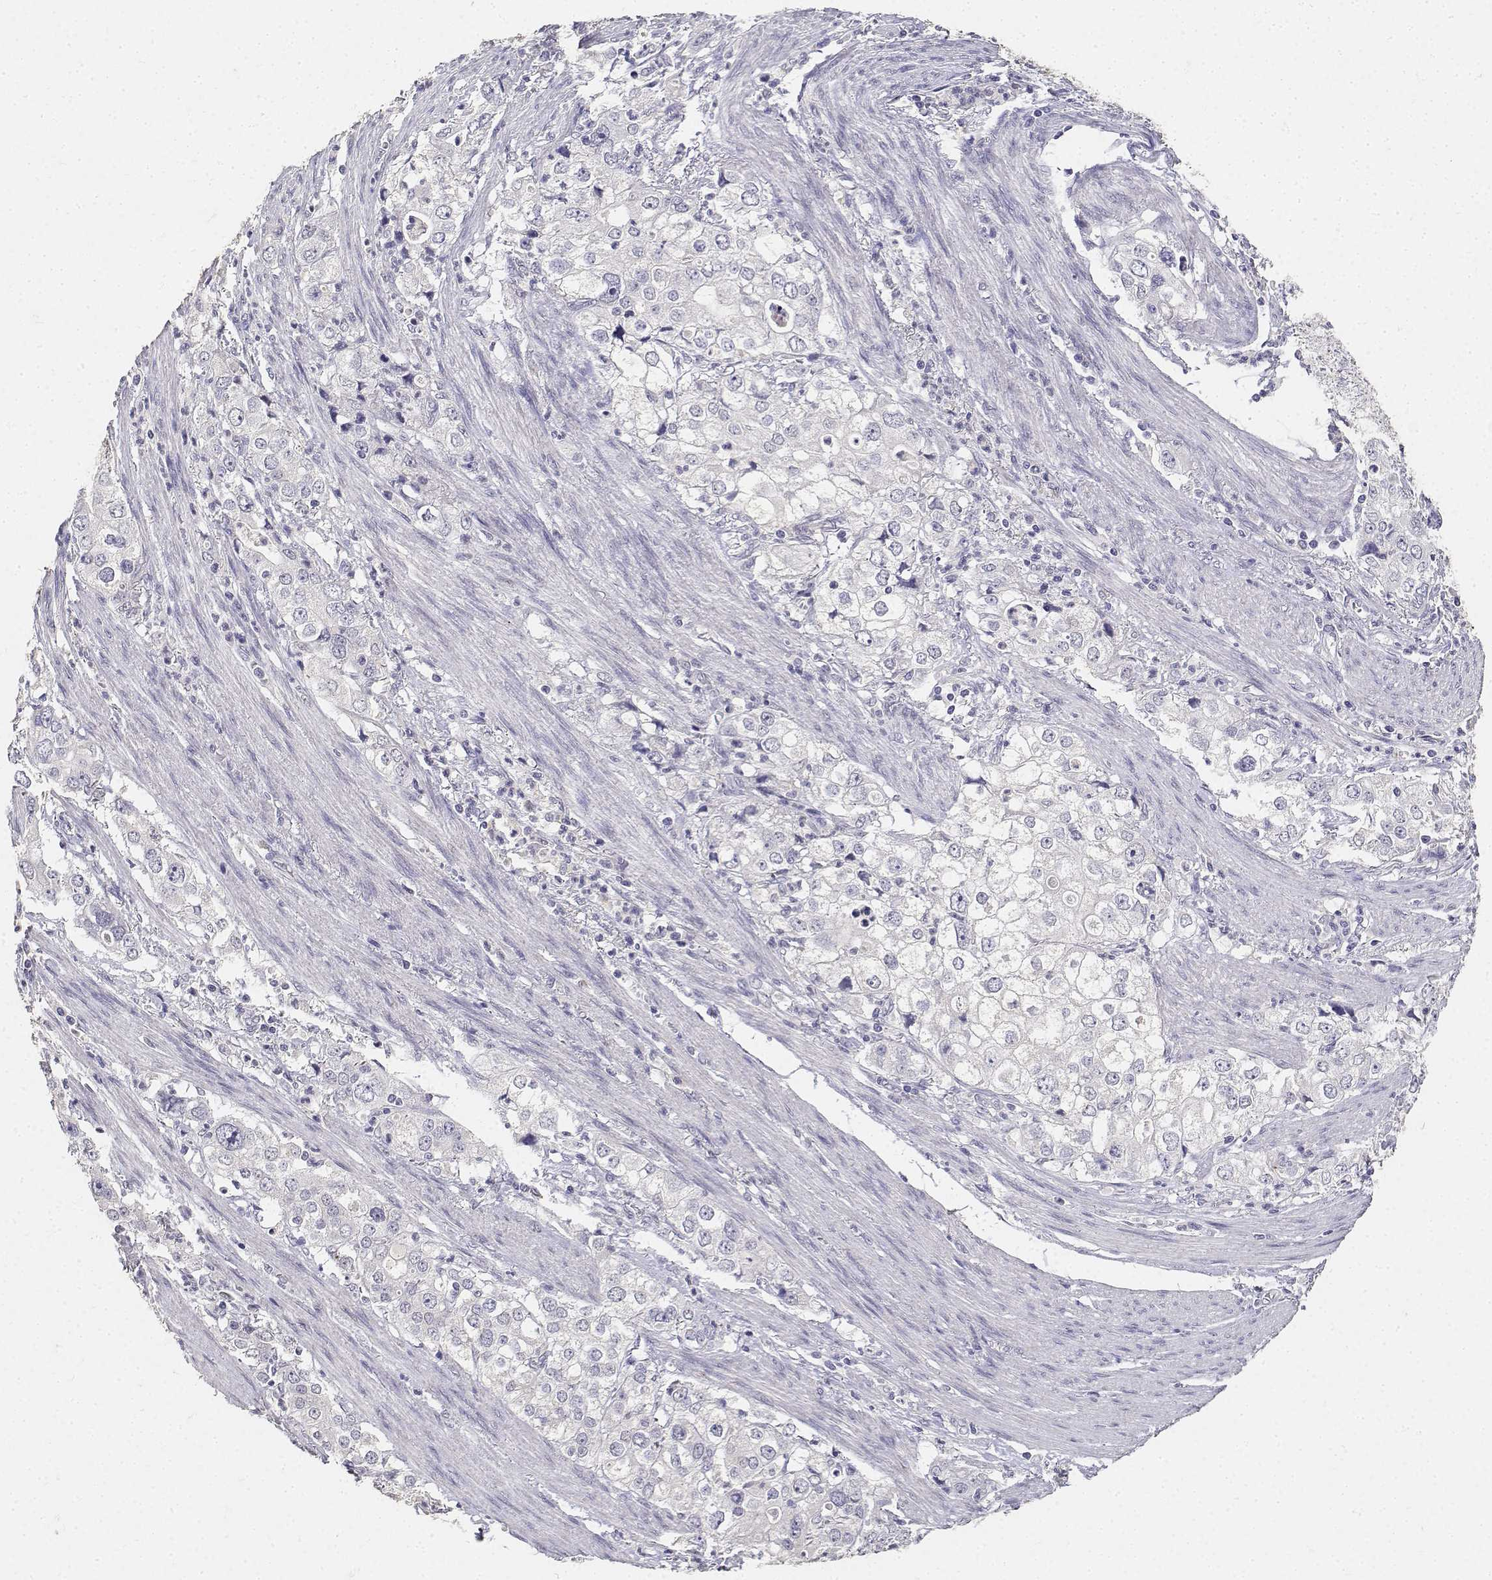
{"staining": {"intensity": "negative", "quantity": "none", "location": "none"}, "tissue": "stomach cancer", "cell_type": "Tumor cells", "image_type": "cancer", "snomed": [{"axis": "morphology", "description": "Adenocarcinoma, NOS"}, {"axis": "topography", "description": "Stomach, upper"}], "caption": "IHC image of stomach cancer (adenocarcinoma) stained for a protein (brown), which exhibits no staining in tumor cells.", "gene": "PAEP", "patient": {"sex": "male", "age": 75}}